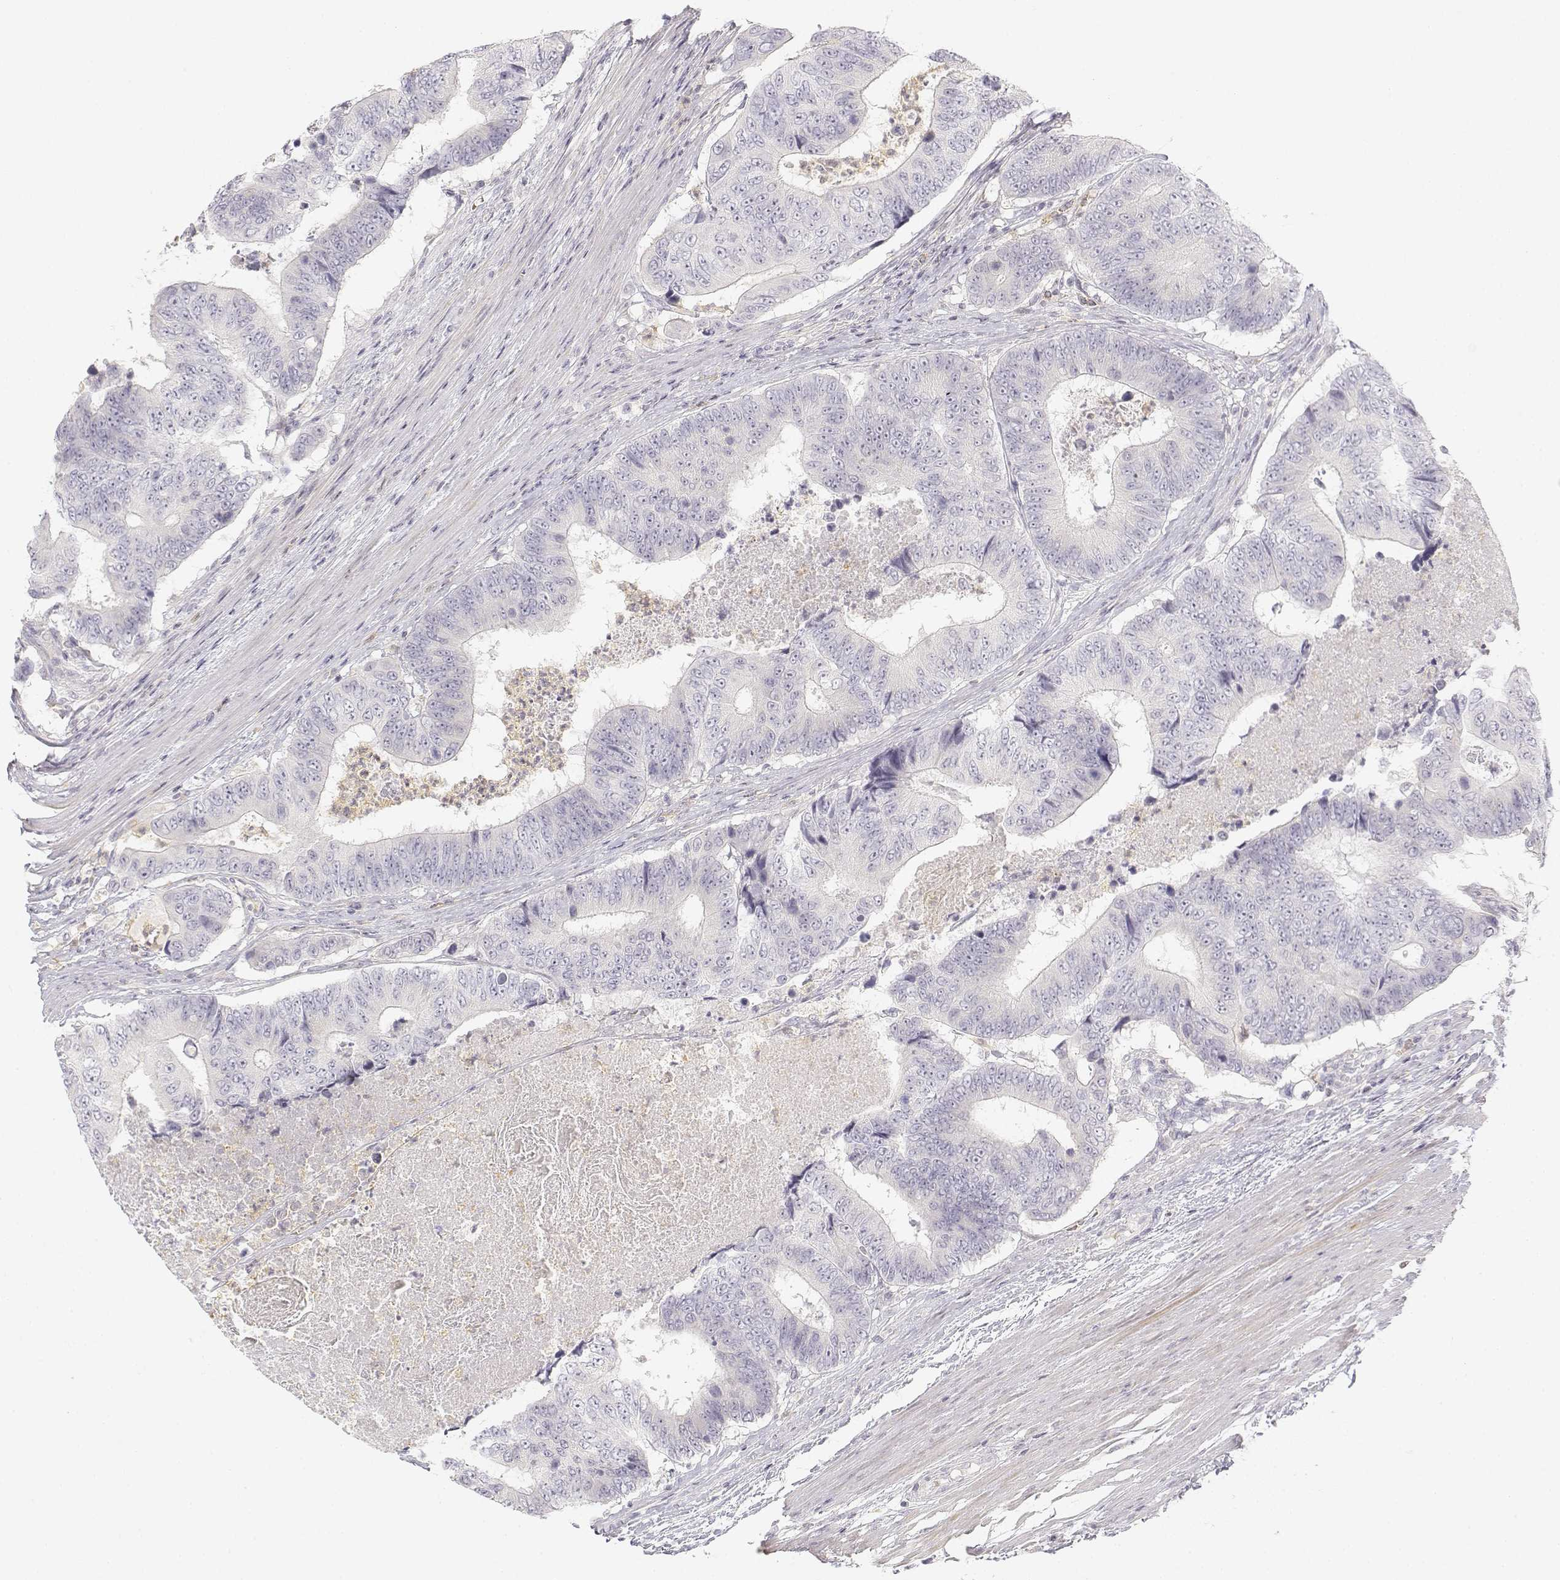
{"staining": {"intensity": "negative", "quantity": "none", "location": "none"}, "tissue": "colorectal cancer", "cell_type": "Tumor cells", "image_type": "cancer", "snomed": [{"axis": "morphology", "description": "Adenocarcinoma, NOS"}, {"axis": "topography", "description": "Colon"}], "caption": "DAB (3,3'-diaminobenzidine) immunohistochemical staining of human adenocarcinoma (colorectal) shows no significant positivity in tumor cells.", "gene": "GLIPR1L2", "patient": {"sex": "female", "age": 48}}